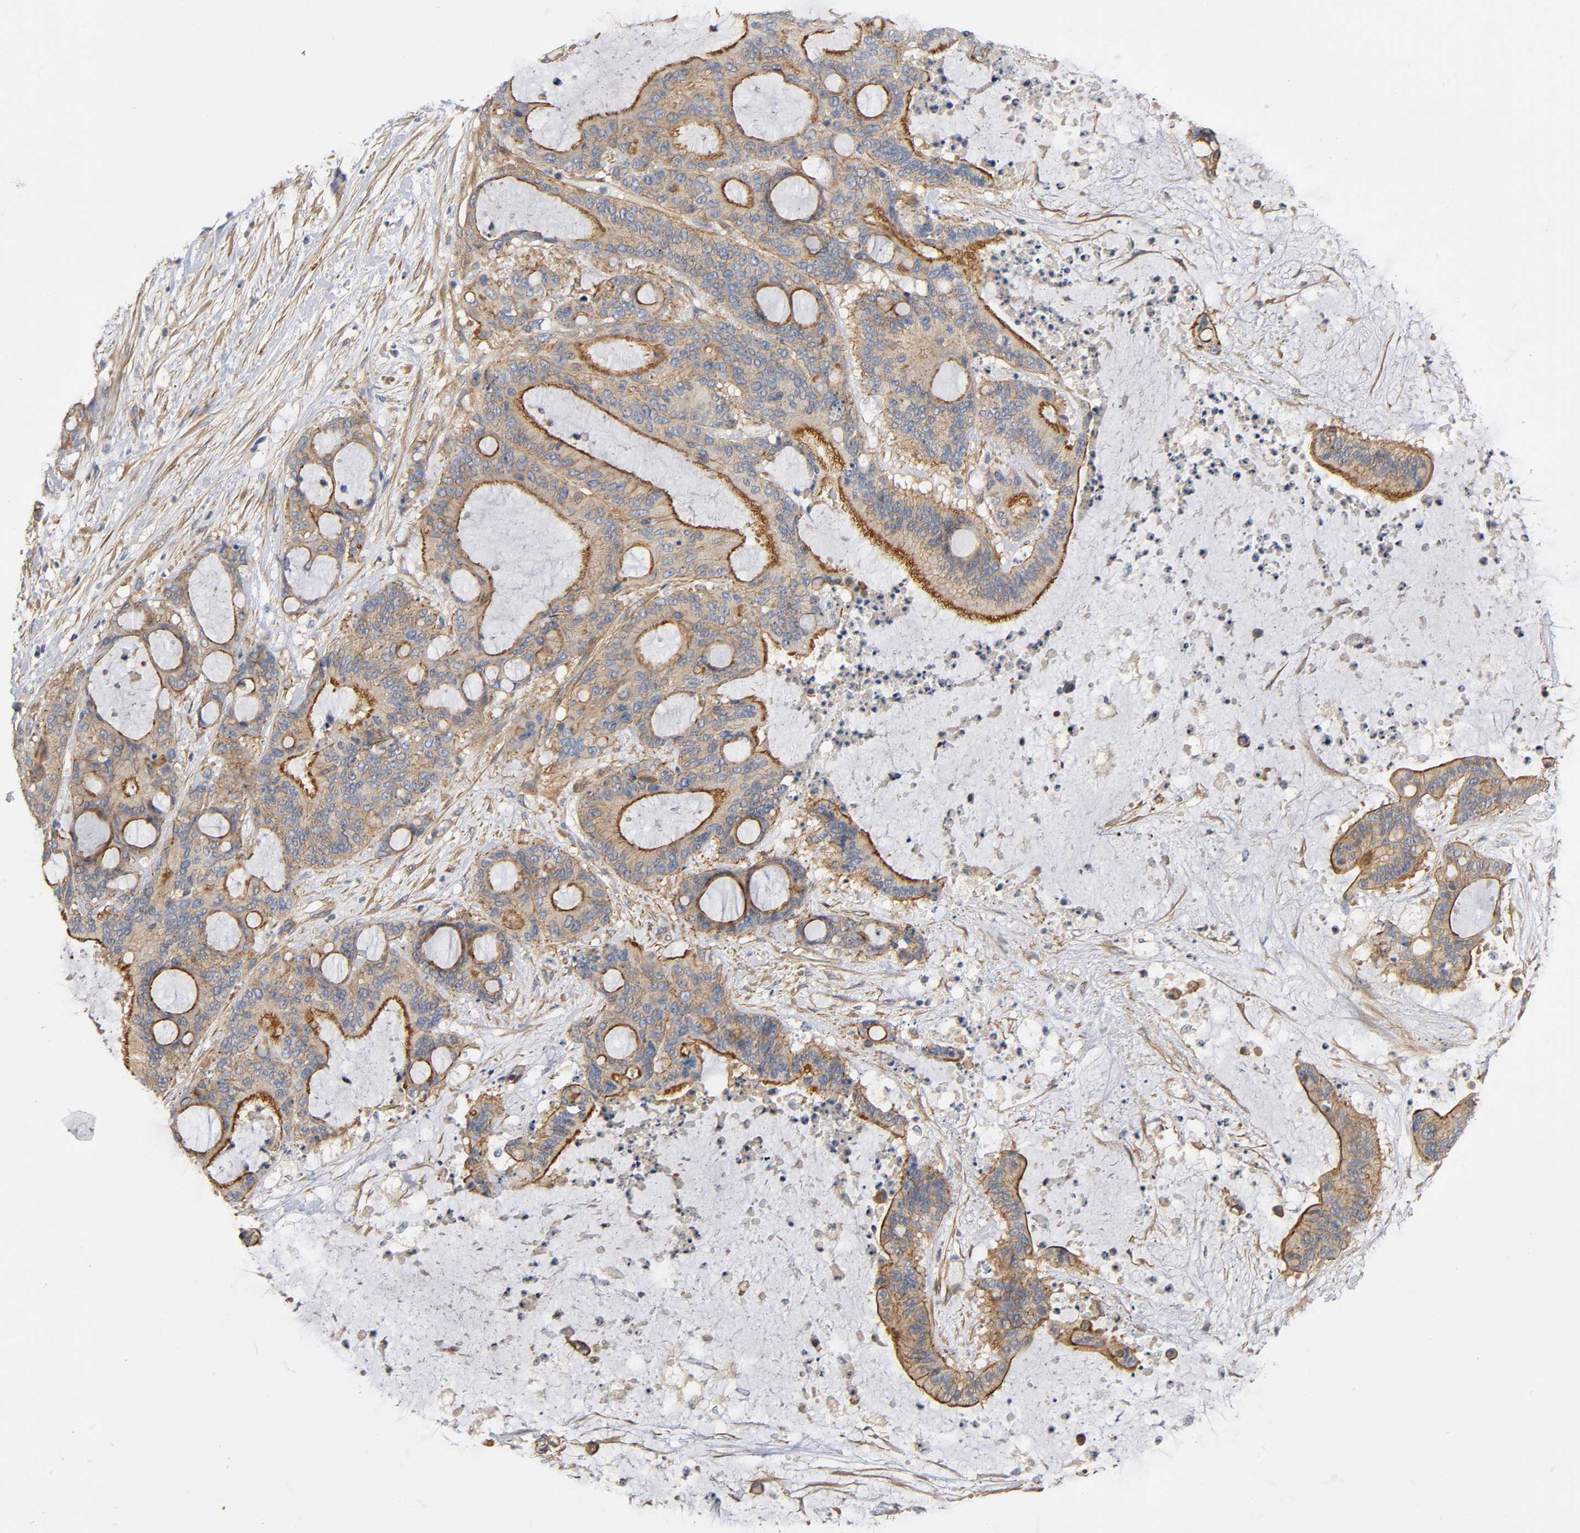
{"staining": {"intensity": "moderate", "quantity": ">75%", "location": "cytoplasmic/membranous"}, "tissue": "liver cancer", "cell_type": "Tumor cells", "image_type": "cancer", "snomed": [{"axis": "morphology", "description": "Cholangiocarcinoma"}, {"axis": "topography", "description": "Liver"}], "caption": "A micrograph of cholangiocarcinoma (liver) stained for a protein exhibits moderate cytoplasmic/membranous brown staining in tumor cells.", "gene": "MARS1", "patient": {"sex": "female", "age": 73}}